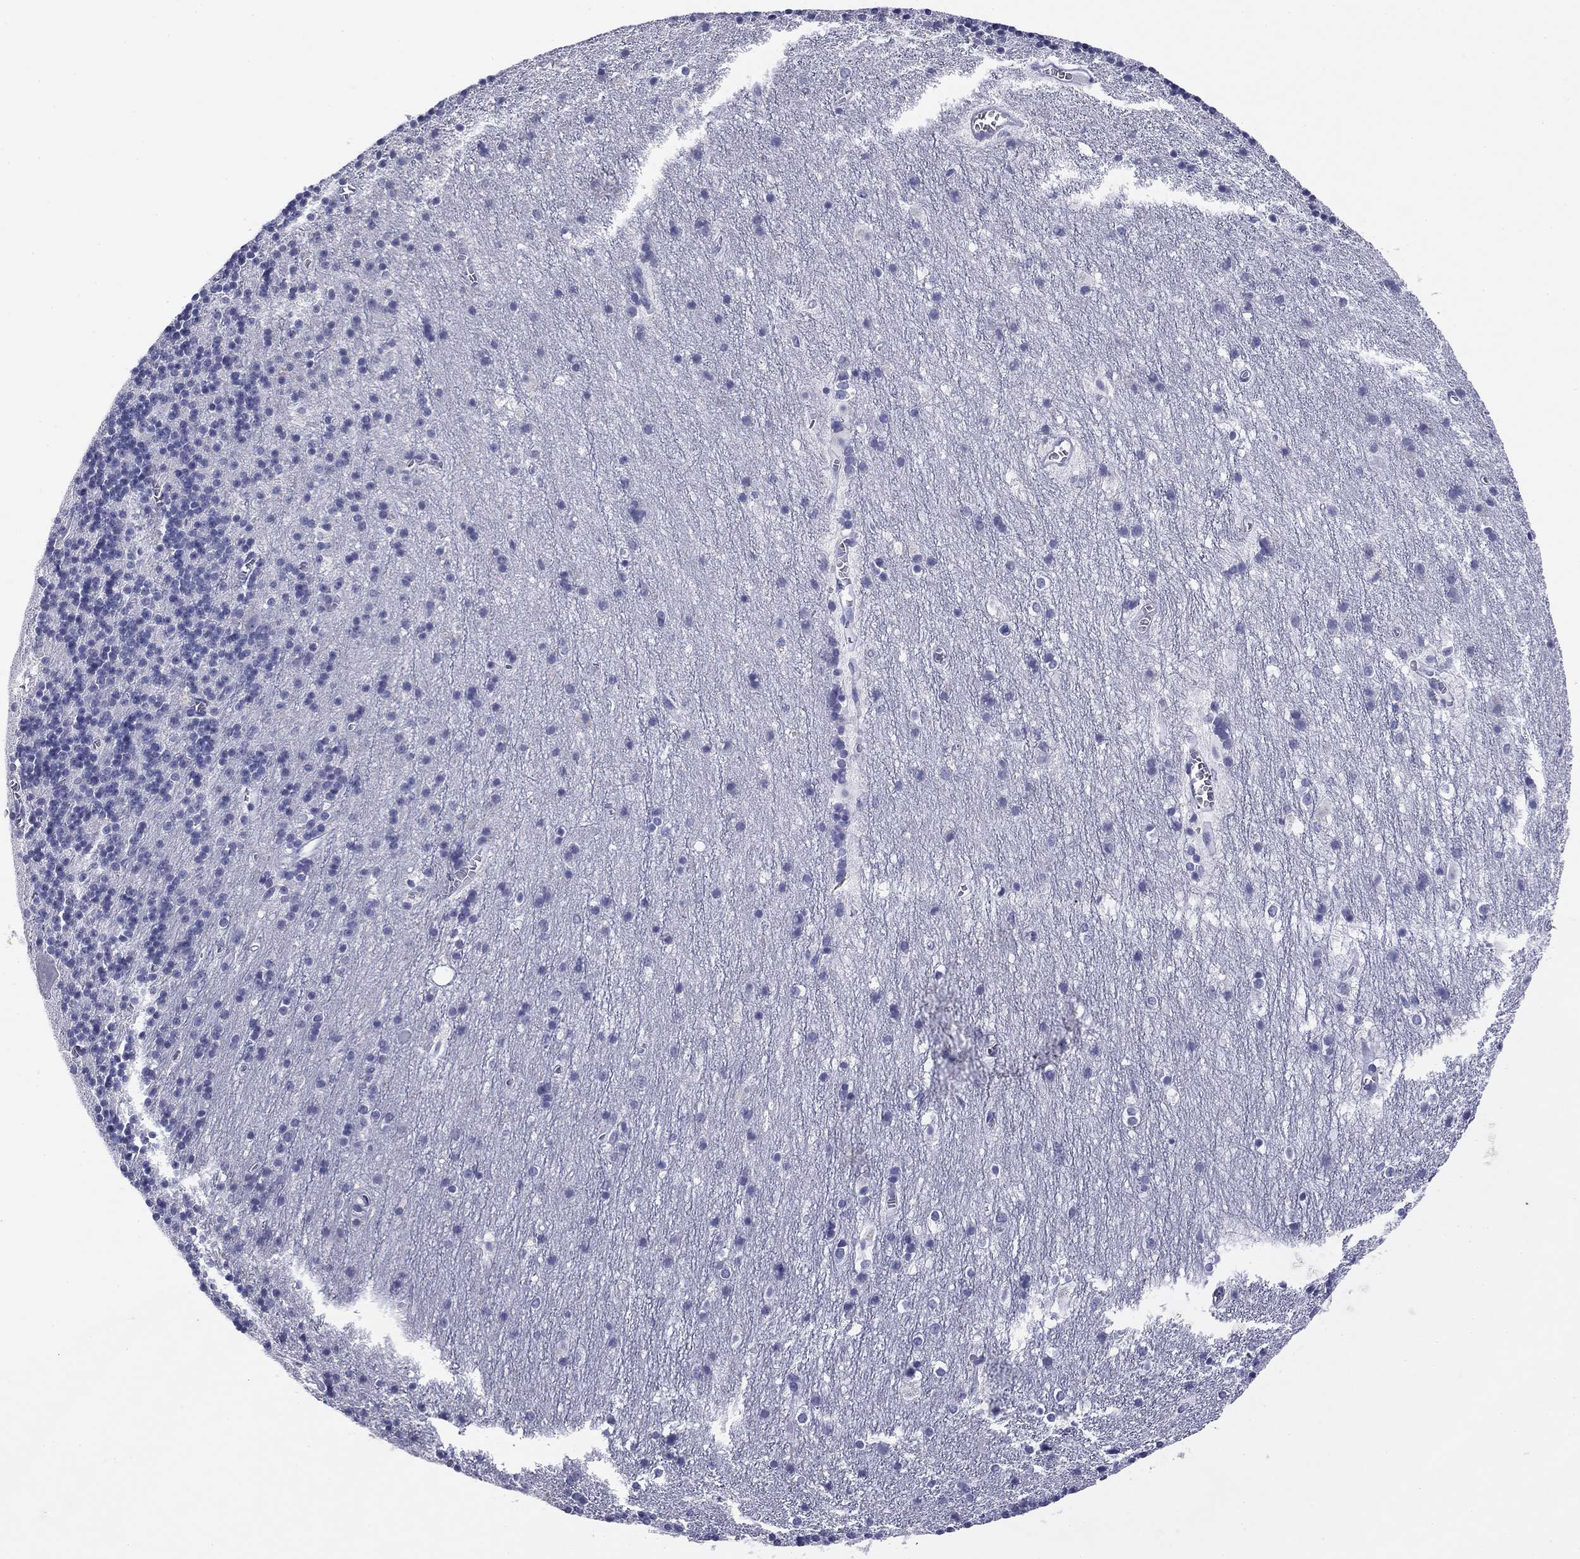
{"staining": {"intensity": "negative", "quantity": "none", "location": "none"}, "tissue": "cerebellum", "cell_type": "Cells in granular layer", "image_type": "normal", "snomed": [{"axis": "morphology", "description": "Normal tissue, NOS"}, {"axis": "topography", "description": "Cerebellum"}], "caption": "High magnification brightfield microscopy of unremarkable cerebellum stained with DAB (3,3'-diaminobenzidine) (brown) and counterstained with hematoxylin (blue): cells in granular layer show no significant expression.", "gene": "ABCC2", "patient": {"sex": "male", "age": 70}}